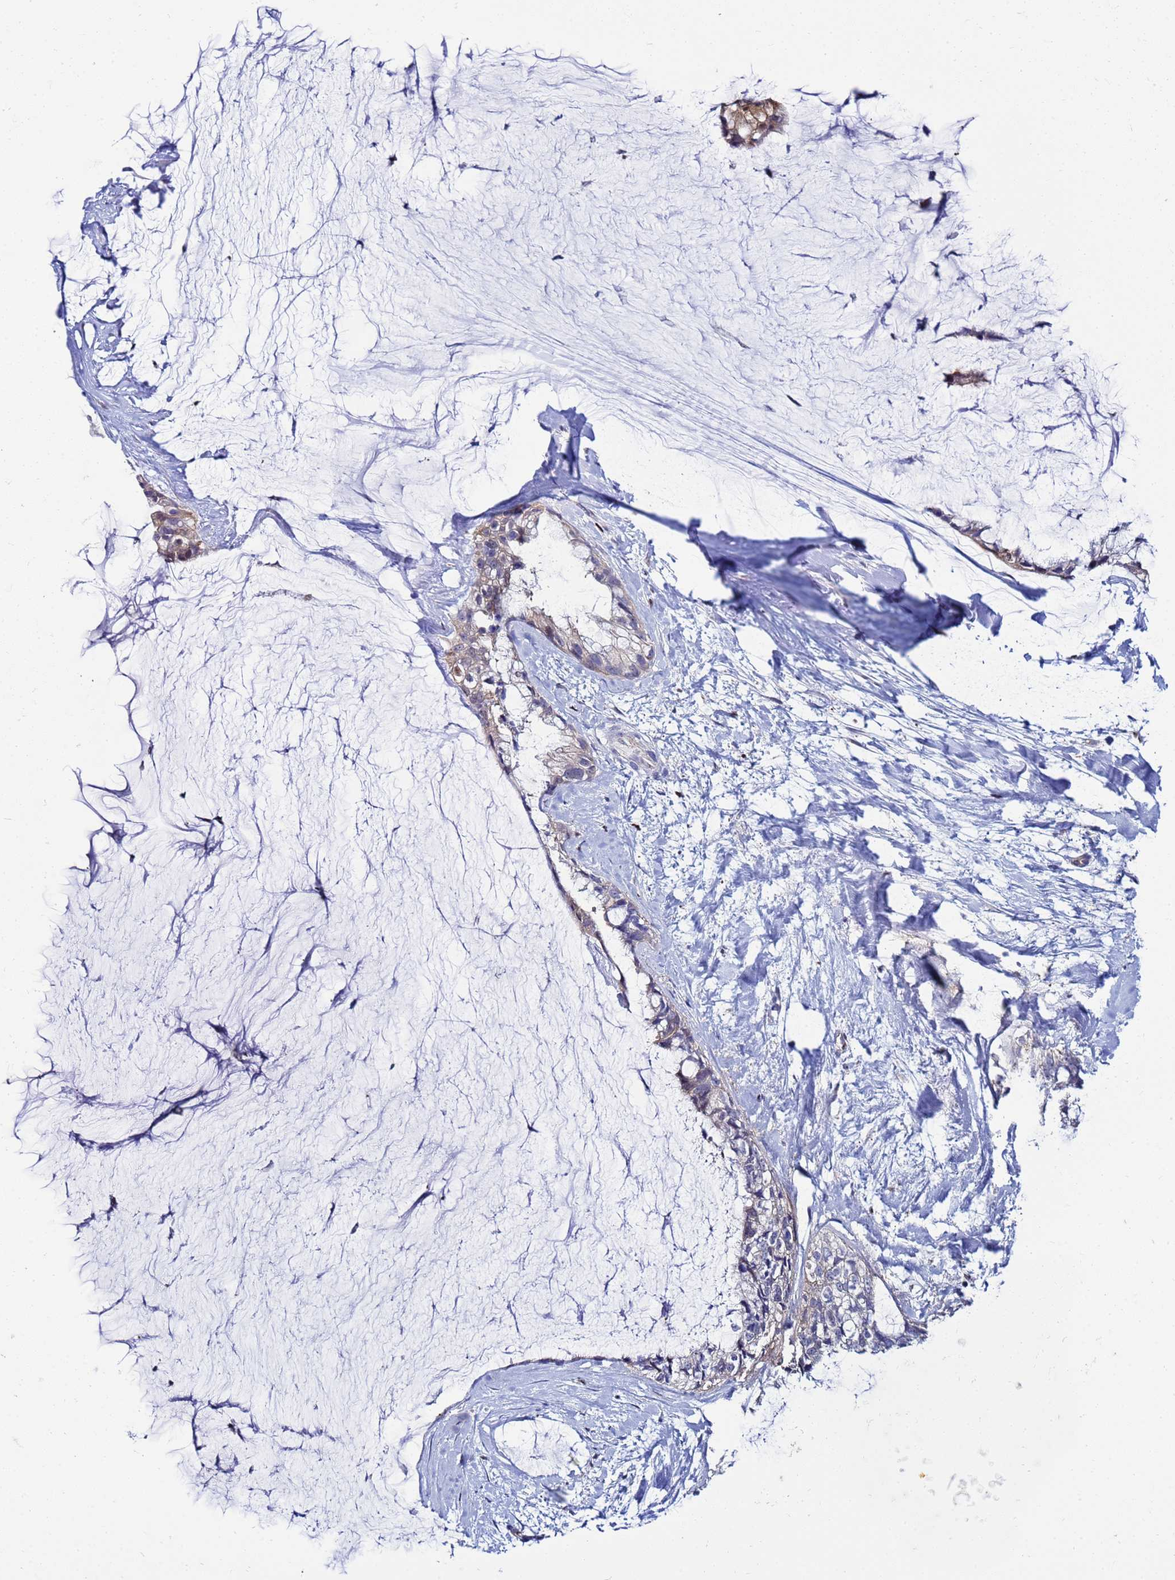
{"staining": {"intensity": "moderate", "quantity": "25%-75%", "location": "cytoplasmic/membranous"}, "tissue": "ovarian cancer", "cell_type": "Tumor cells", "image_type": "cancer", "snomed": [{"axis": "morphology", "description": "Cystadenocarcinoma, mucinous, NOS"}, {"axis": "topography", "description": "Ovary"}], "caption": "High-magnification brightfield microscopy of ovarian mucinous cystadenocarcinoma stained with DAB (3,3'-diaminobenzidine) (brown) and counterstained with hematoxylin (blue). tumor cells exhibit moderate cytoplasmic/membranous expression is present in approximately25%-75% of cells.", "gene": "SLC25A37", "patient": {"sex": "female", "age": 39}}